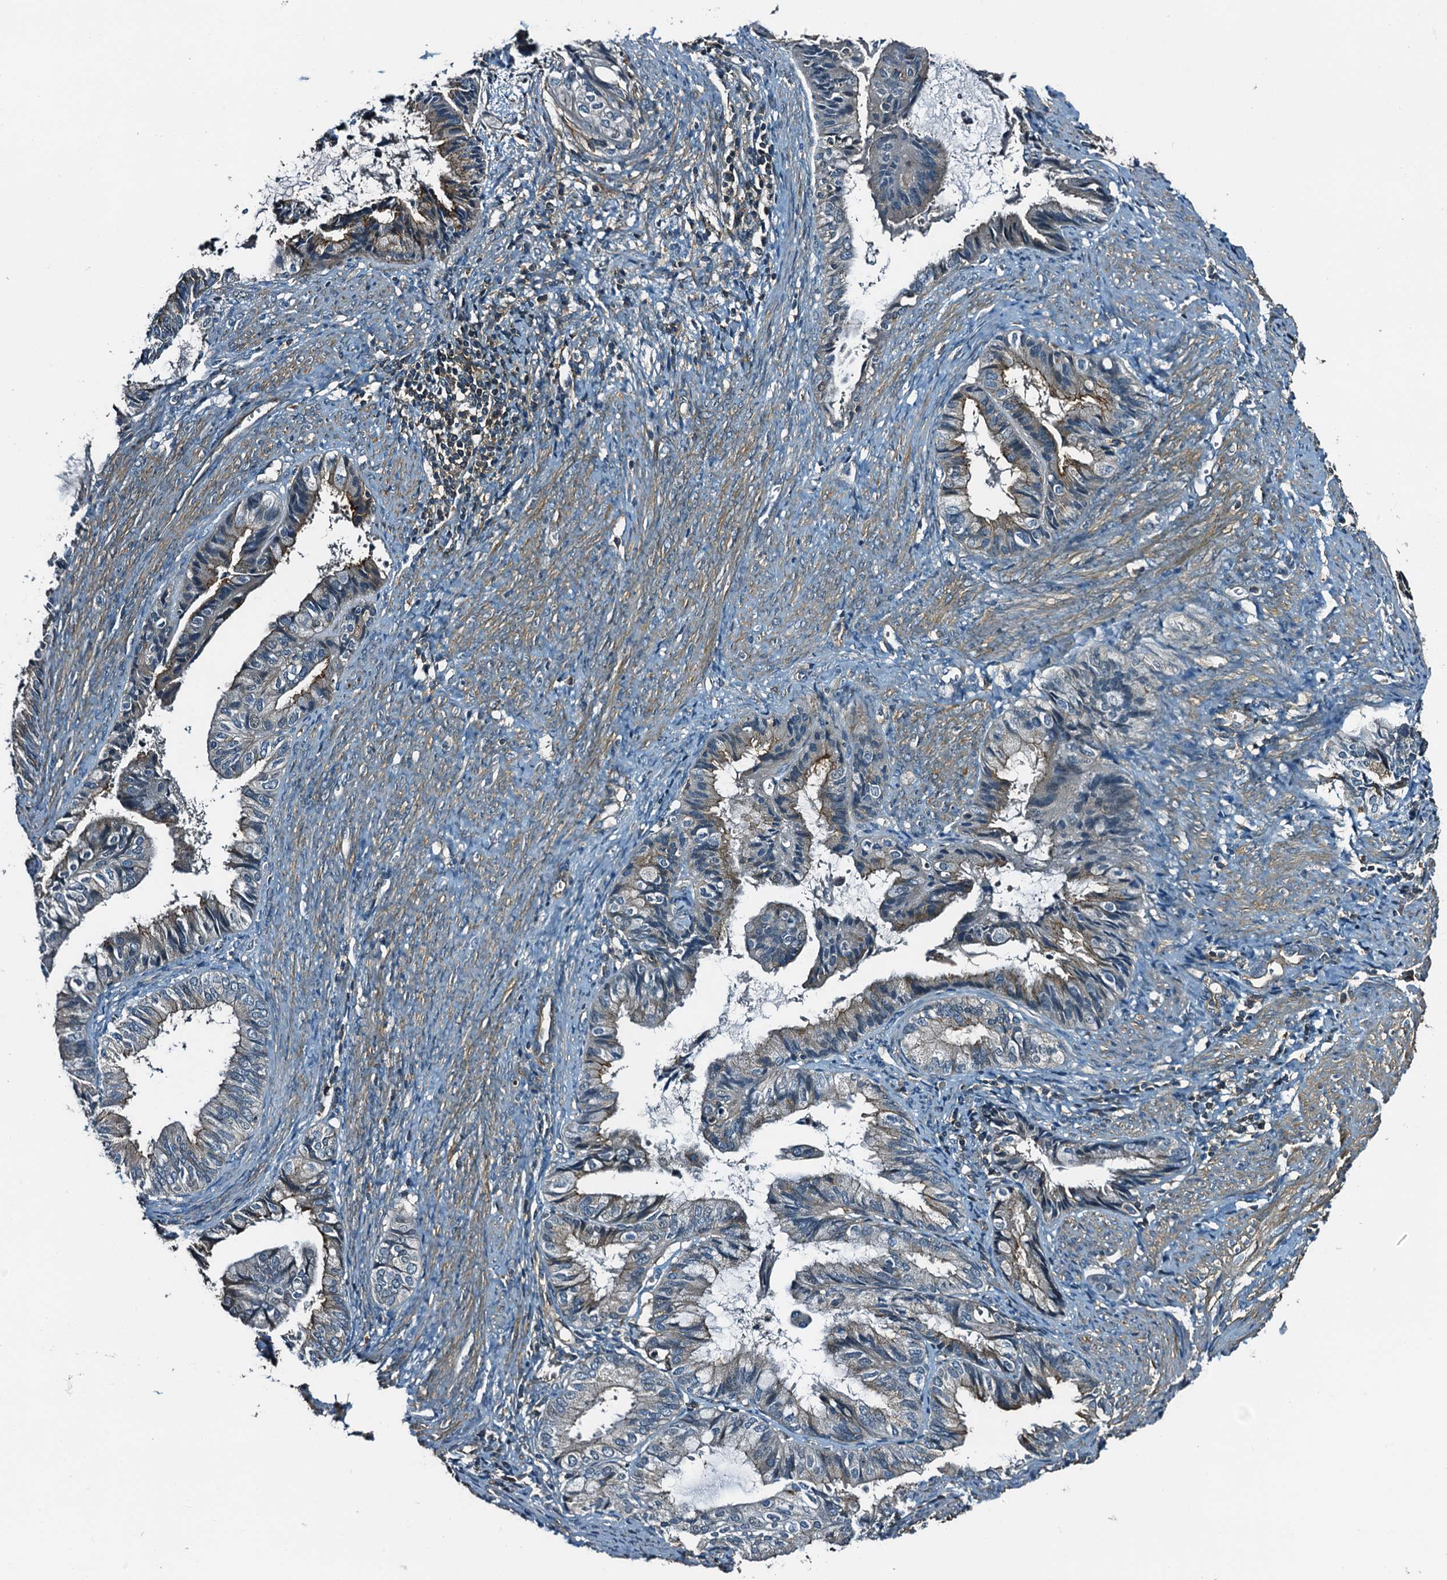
{"staining": {"intensity": "weak", "quantity": "<25%", "location": "cytoplasmic/membranous"}, "tissue": "endometrial cancer", "cell_type": "Tumor cells", "image_type": "cancer", "snomed": [{"axis": "morphology", "description": "Adenocarcinoma, NOS"}, {"axis": "topography", "description": "Endometrium"}], "caption": "Immunohistochemical staining of human adenocarcinoma (endometrial) exhibits no significant positivity in tumor cells. The staining was performed using DAB (3,3'-diaminobenzidine) to visualize the protein expression in brown, while the nuclei were stained in blue with hematoxylin (Magnification: 20x).", "gene": "DUOXA1", "patient": {"sex": "female", "age": 86}}